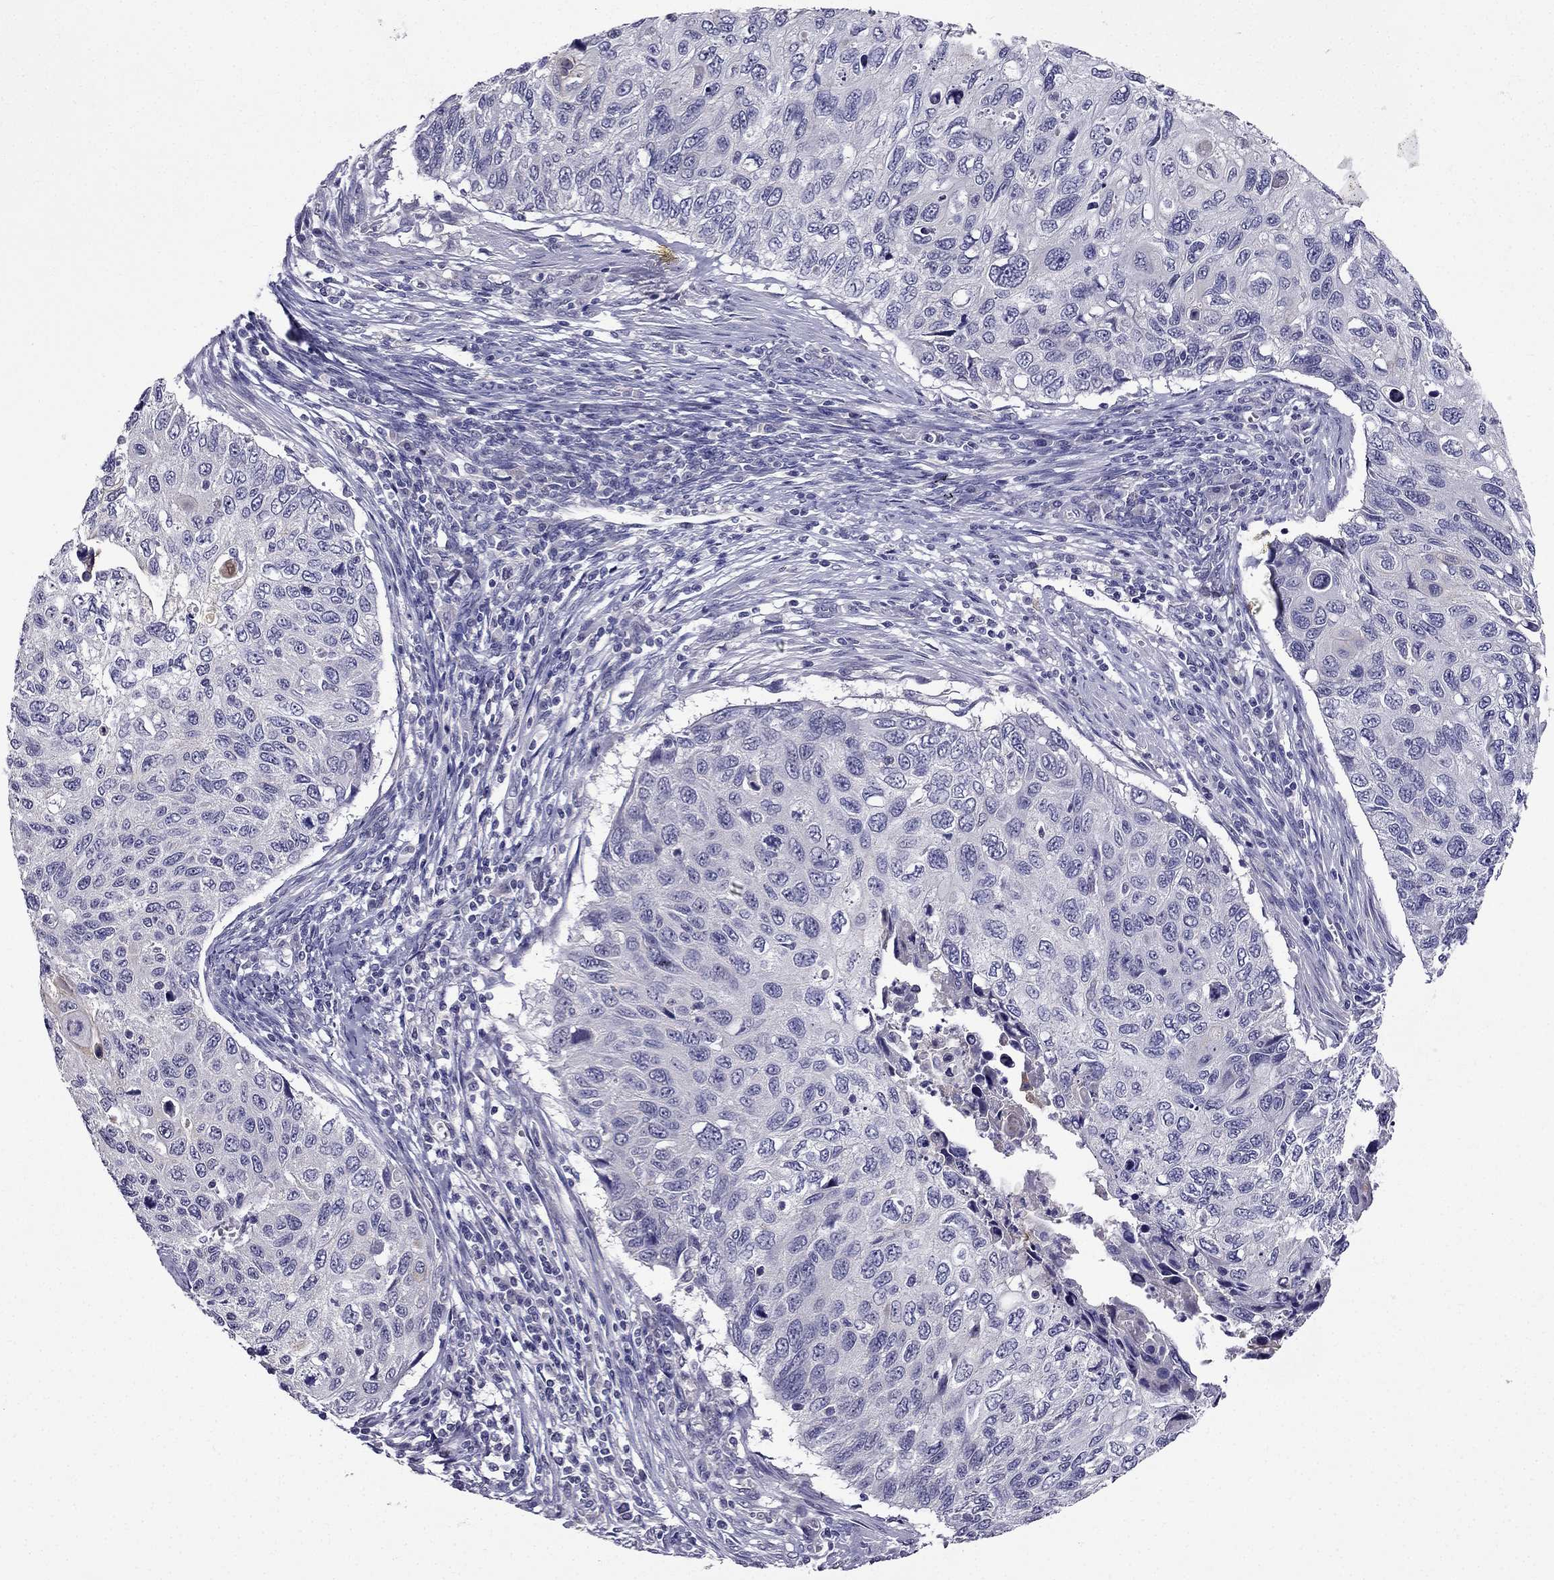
{"staining": {"intensity": "negative", "quantity": "none", "location": "none"}, "tissue": "cervical cancer", "cell_type": "Tumor cells", "image_type": "cancer", "snomed": [{"axis": "morphology", "description": "Squamous cell carcinoma, NOS"}, {"axis": "topography", "description": "Cervix"}], "caption": "An IHC image of cervical squamous cell carcinoma is shown. There is no staining in tumor cells of cervical squamous cell carcinoma. Brightfield microscopy of IHC stained with DAB (3,3'-diaminobenzidine) (brown) and hematoxylin (blue), captured at high magnification.", "gene": "DUSP15", "patient": {"sex": "female", "age": 70}}